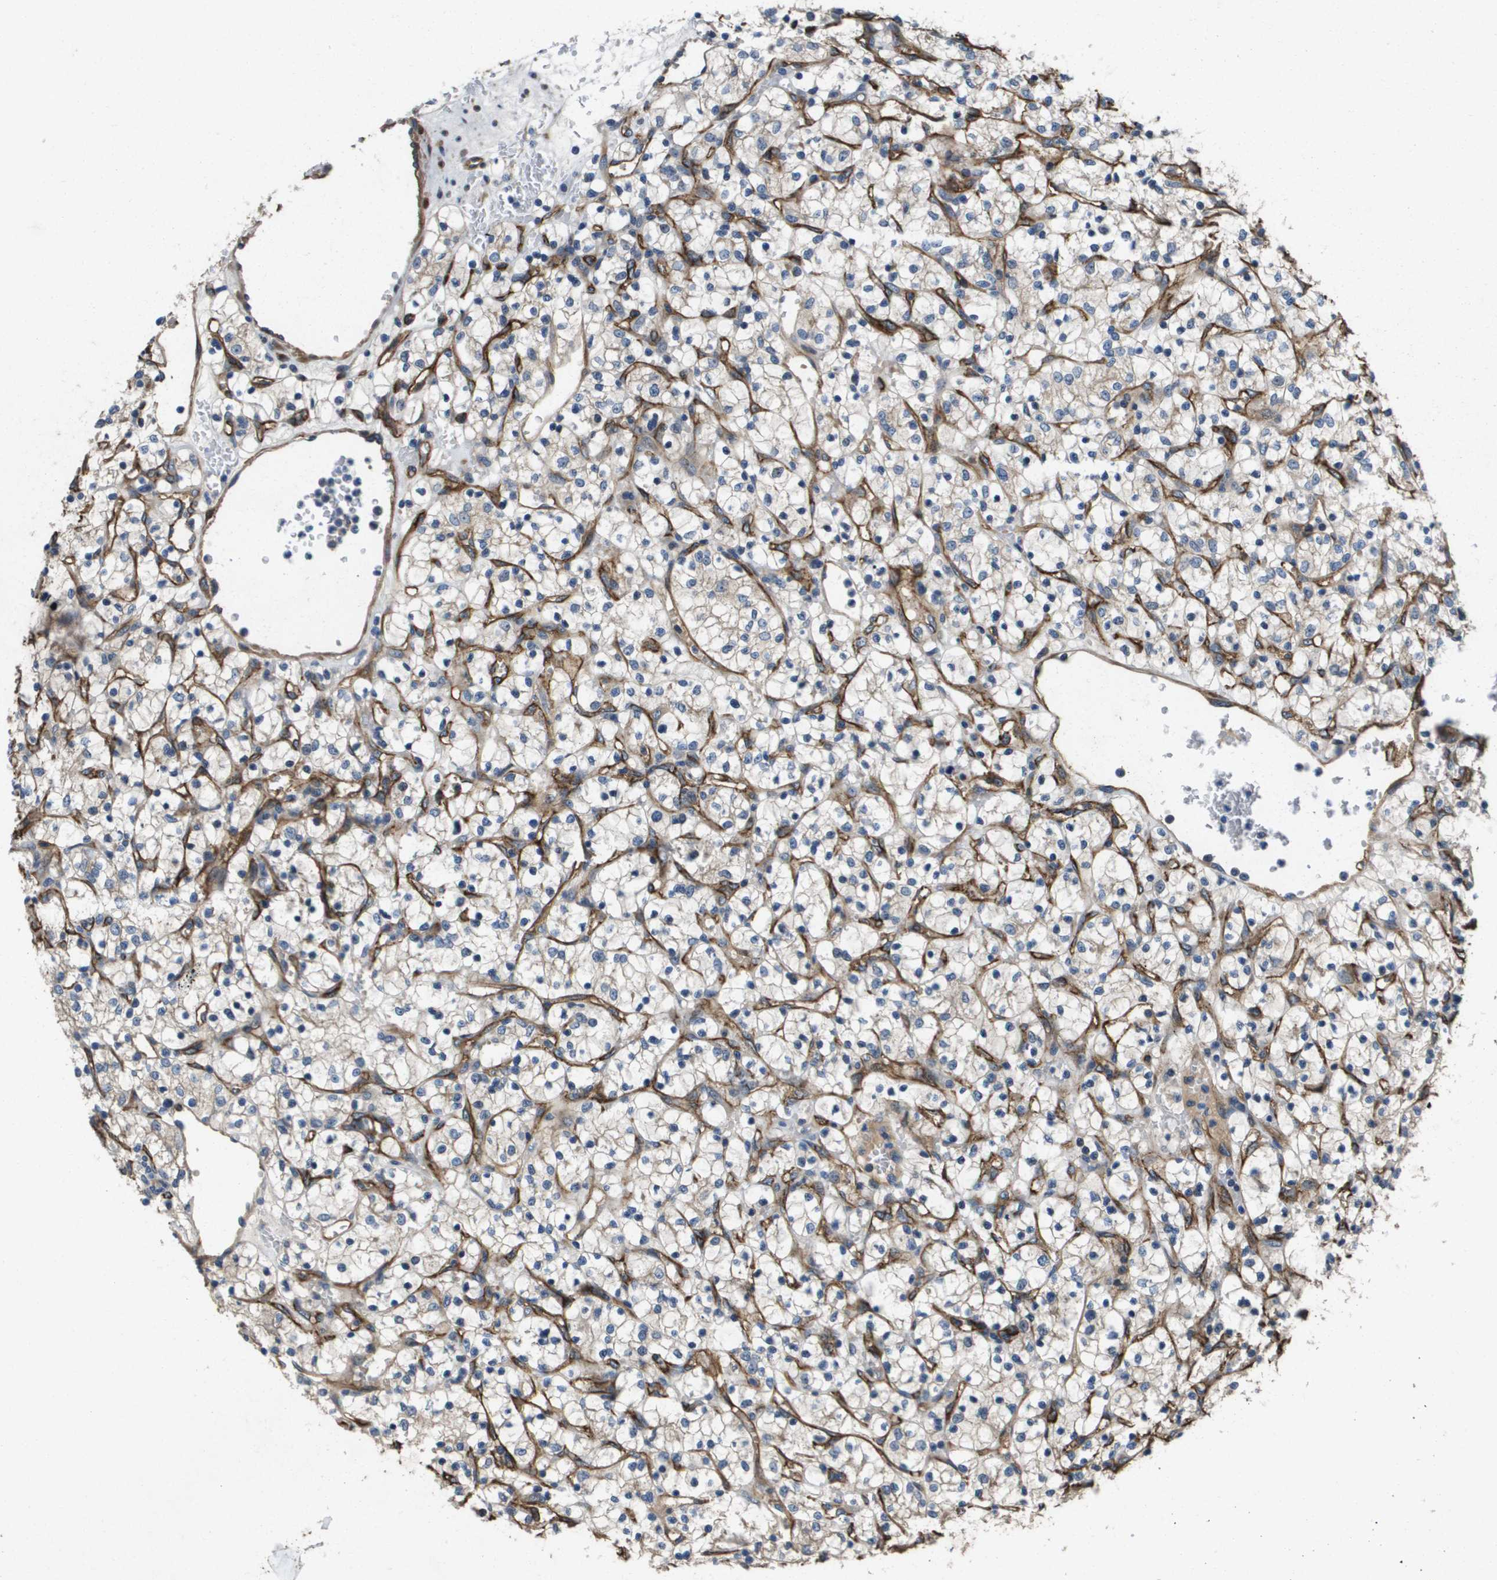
{"staining": {"intensity": "negative", "quantity": "none", "location": "none"}, "tissue": "renal cancer", "cell_type": "Tumor cells", "image_type": "cancer", "snomed": [{"axis": "morphology", "description": "Adenocarcinoma, NOS"}, {"axis": "topography", "description": "Kidney"}], "caption": "Adenocarcinoma (renal) stained for a protein using IHC displays no positivity tumor cells.", "gene": "ENTPD2", "patient": {"sex": "female", "age": 69}}